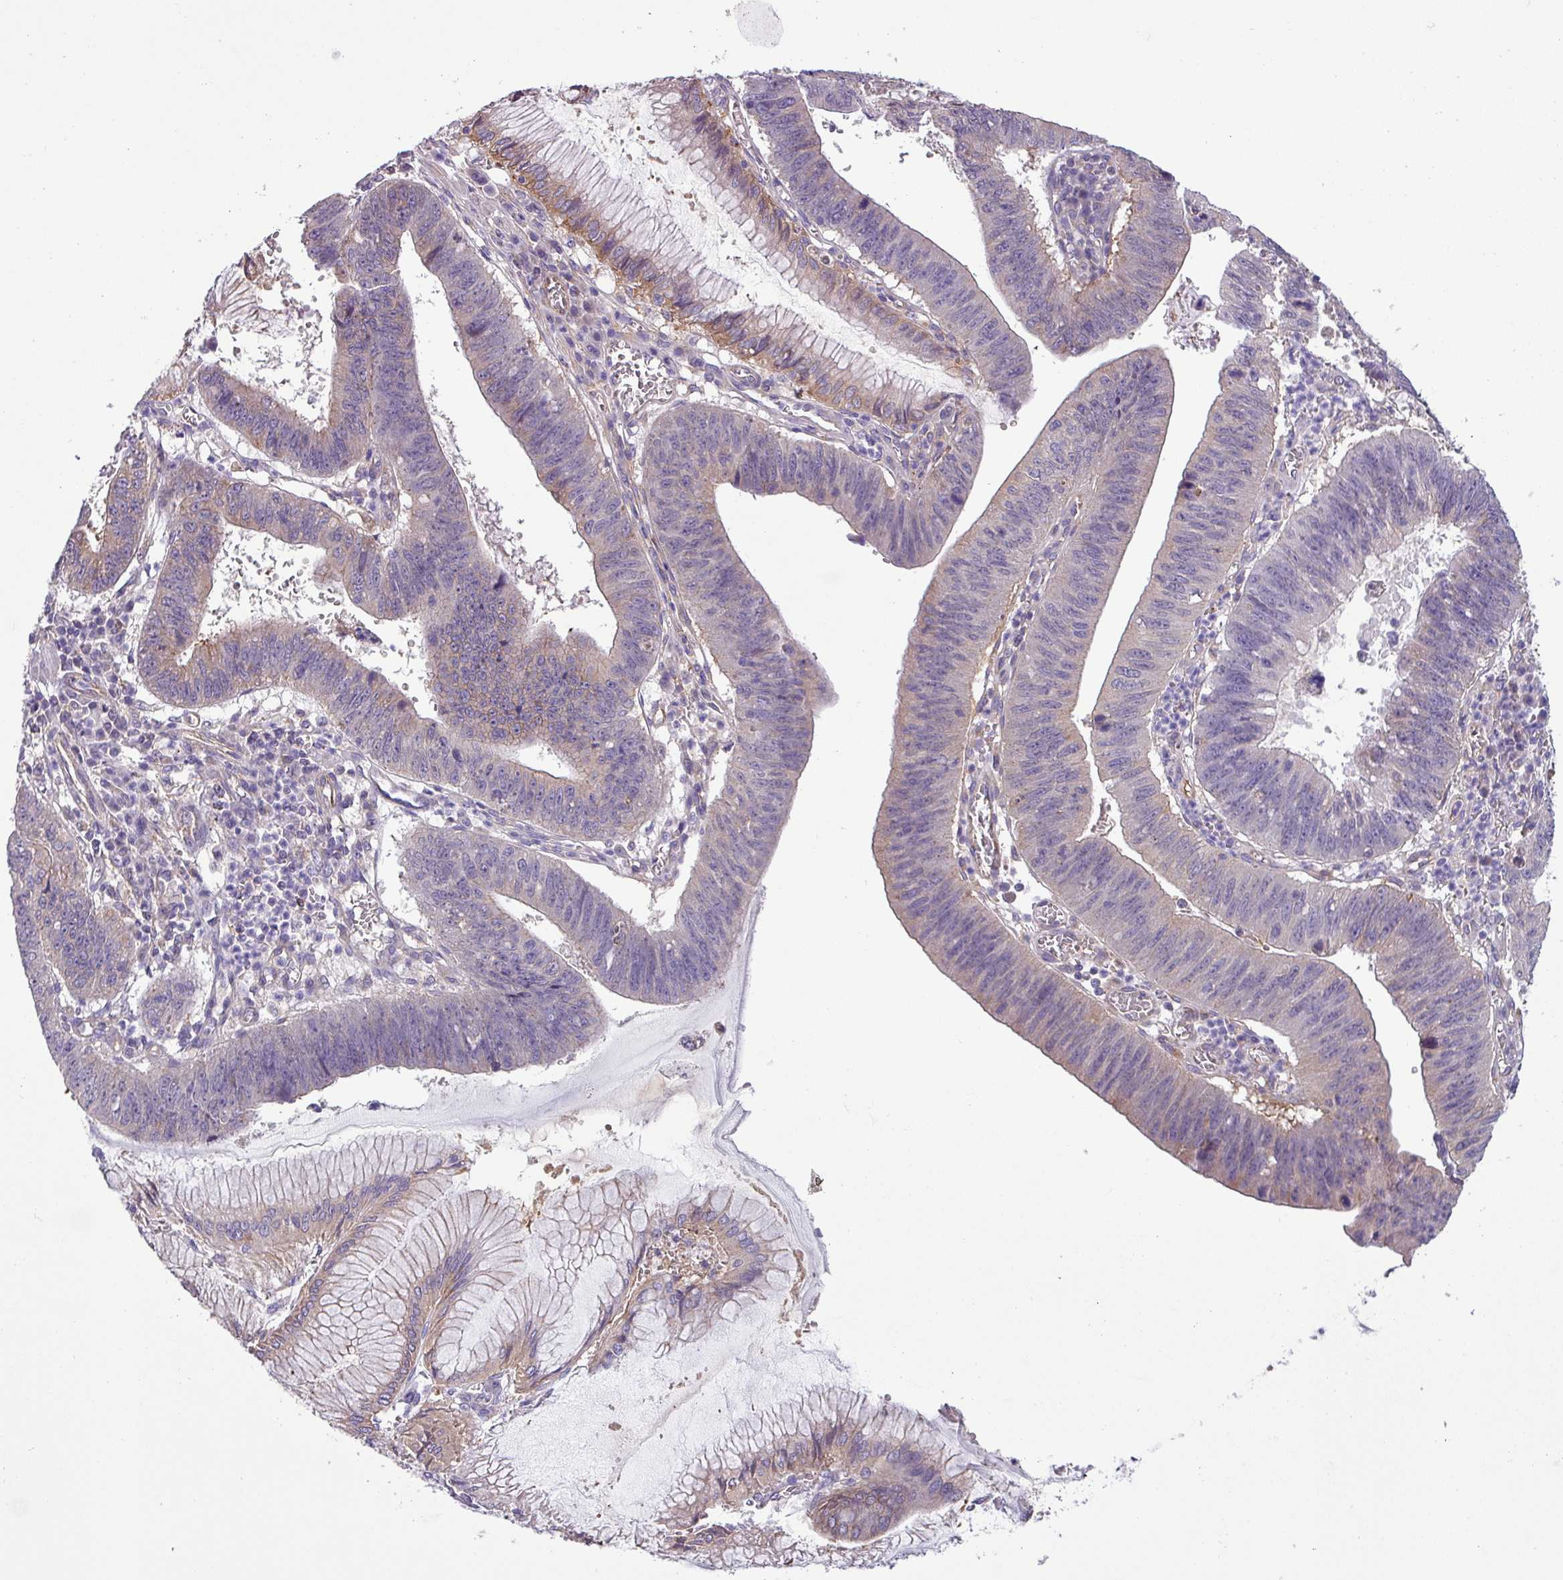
{"staining": {"intensity": "negative", "quantity": "none", "location": "none"}, "tissue": "stomach cancer", "cell_type": "Tumor cells", "image_type": "cancer", "snomed": [{"axis": "morphology", "description": "Adenocarcinoma, NOS"}, {"axis": "topography", "description": "Stomach"}], "caption": "IHC of stomach cancer exhibits no expression in tumor cells.", "gene": "SLC23A2", "patient": {"sex": "male", "age": 59}}